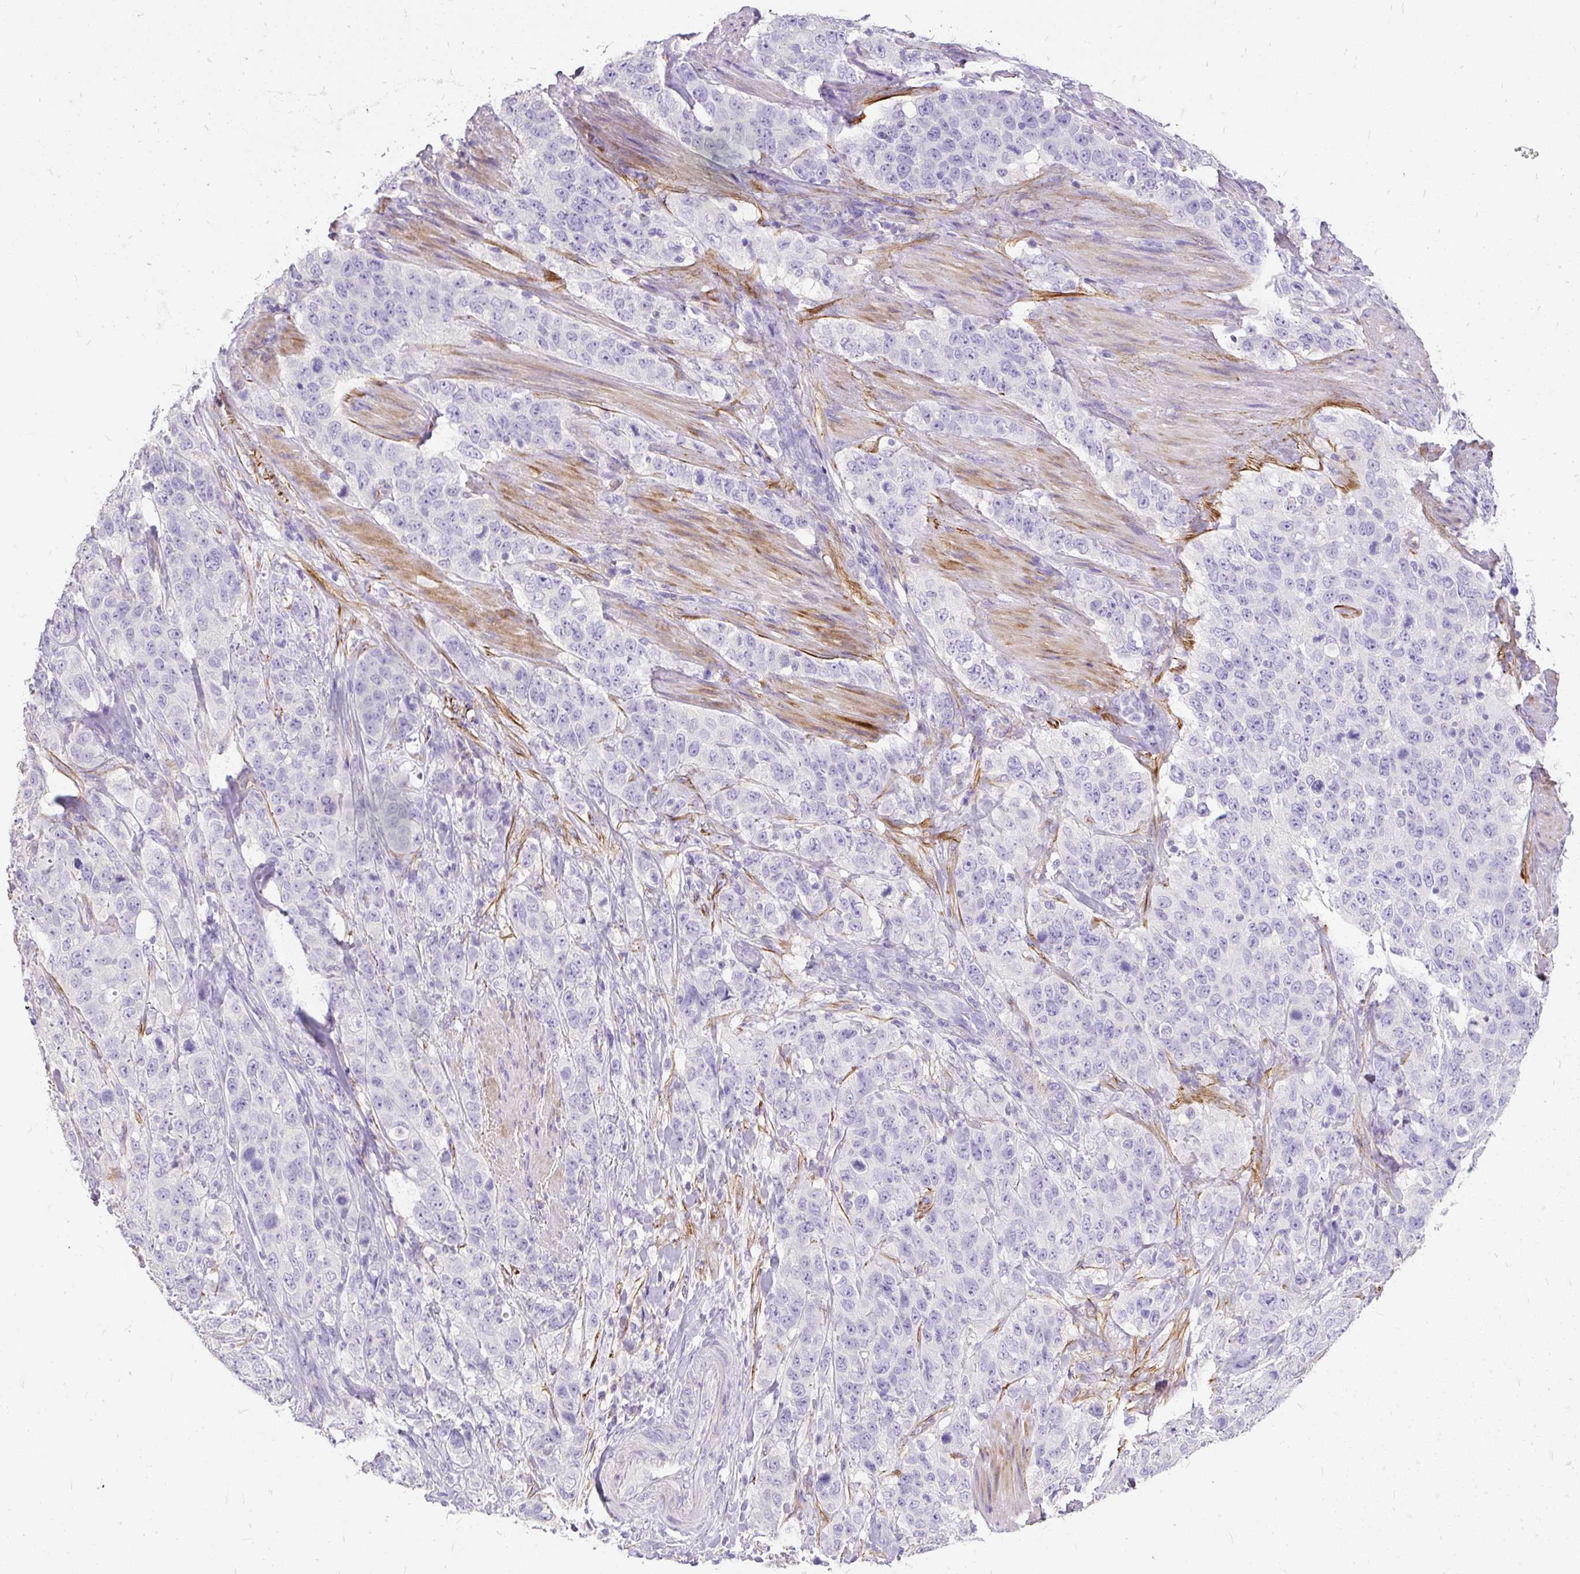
{"staining": {"intensity": "negative", "quantity": "none", "location": "none"}, "tissue": "stomach cancer", "cell_type": "Tumor cells", "image_type": "cancer", "snomed": [{"axis": "morphology", "description": "Adenocarcinoma, NOS"}, {"axis": "topography", "description": "Stomach"}], "caption": "This is a photomicrograph of immunohistochemistry staining of stomach cancer, which shows no expression in tumor cells.", "gene": "GBX1", "patient": {"sex": "male", "age": 48}}